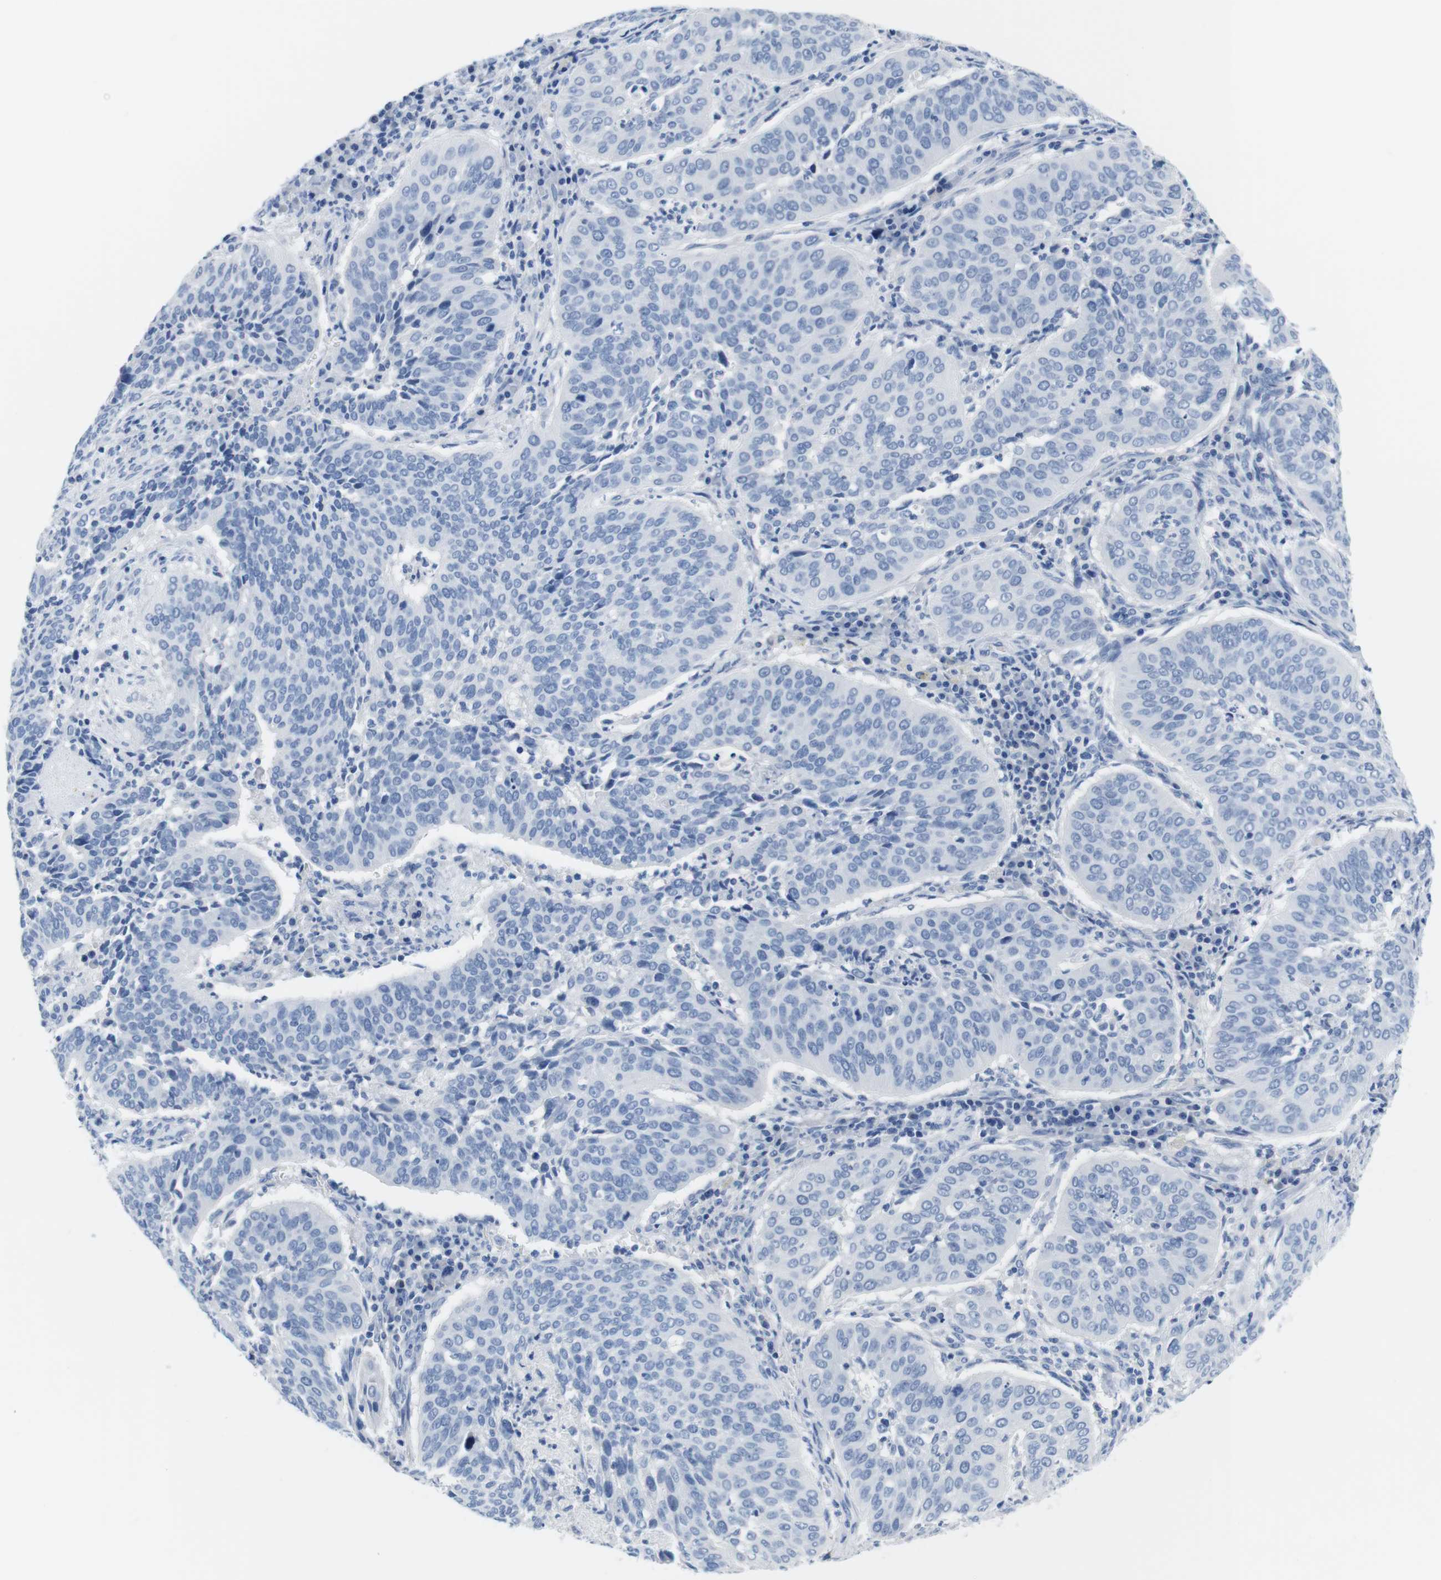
{"staining": {"intensity": "negative", "quantity": "none", "location": "none"}, "tissue": "cervical cancer", "cell_type": "Tumor cells", "image_type": "cancer", "snomed": [{"axis": "morphology", "description": "Normal tissue, NOS"}, {"axis": "morphology", "description": "Squamous cell carcinoma, NOS"}, {"axis": "topography", "description": "Cervix"}], "caption": "Protein analysis of squamous cell carcinoma (cervical) demonstrates no significant staining in tumor cells. (DAB (3,3'-diaminobenzidine) IHC with hematoxylin counter stain).", "gene": "MAP6", "patient": {"sex": "female", "age": 39}}